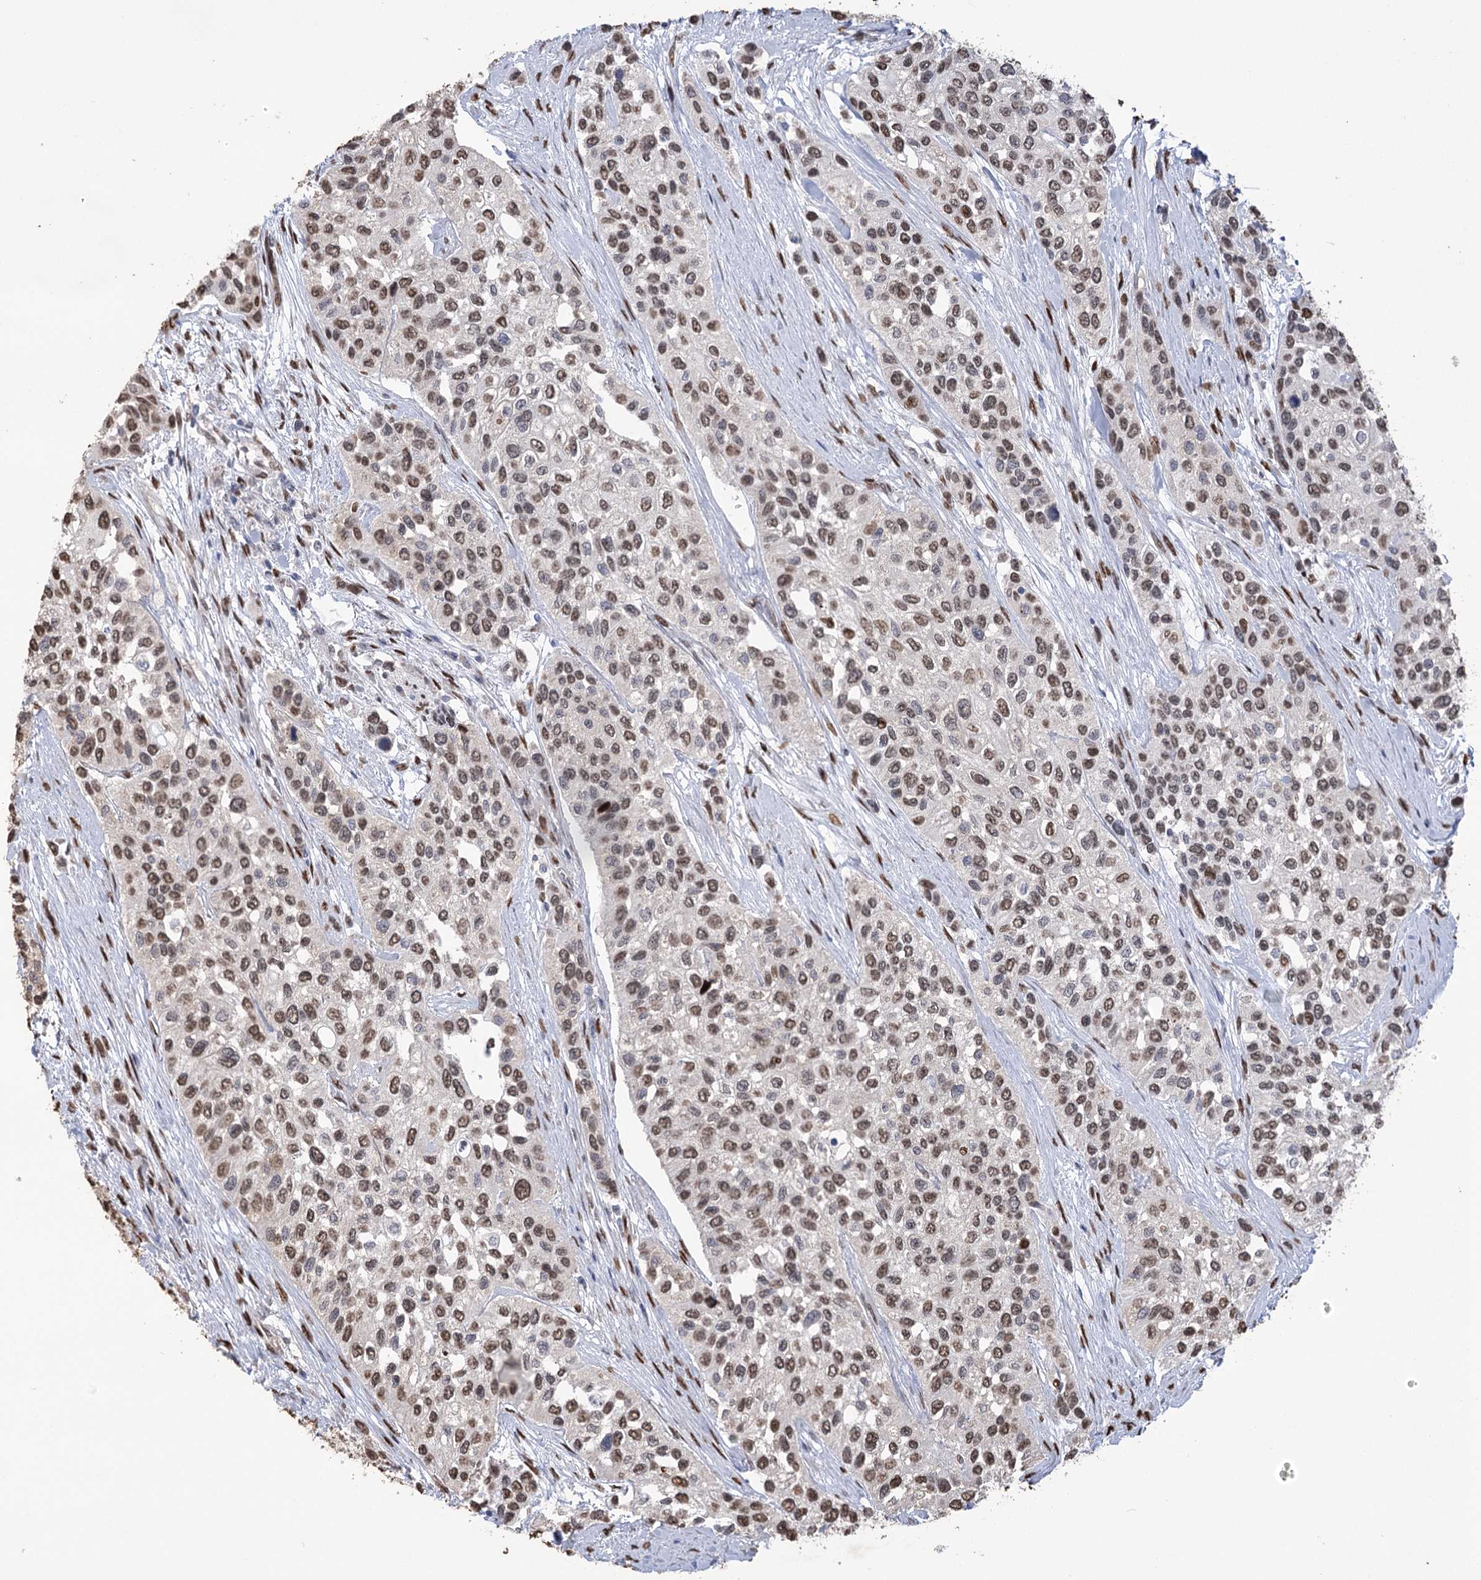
{"staining": {"intensity": "moderate", "quantity": ">75%", "location": "nuclear"}, "tissue": "urothelial cancer", "cell_type": "Tumor cells", "image_type": "cancer", "snomed": [{"axis": "morphology", "description": "Normal tissue, NOS"}, {"axis": "morphology", "description": "Urothelial carcinoma, High grade"}, {"axis": "topography", "description": "Vascular tissue"}, {"axis": "topography", "description": "Urinary bladder"}], "caption": "This is a photomicrograph of immunohistochemistry staining of high-grade urothelial carcinoma, which shows moderate expression in the nuclear of tumor cells.", "gene": "NFU1", "patient": {"sex": "female", "age": 56}}